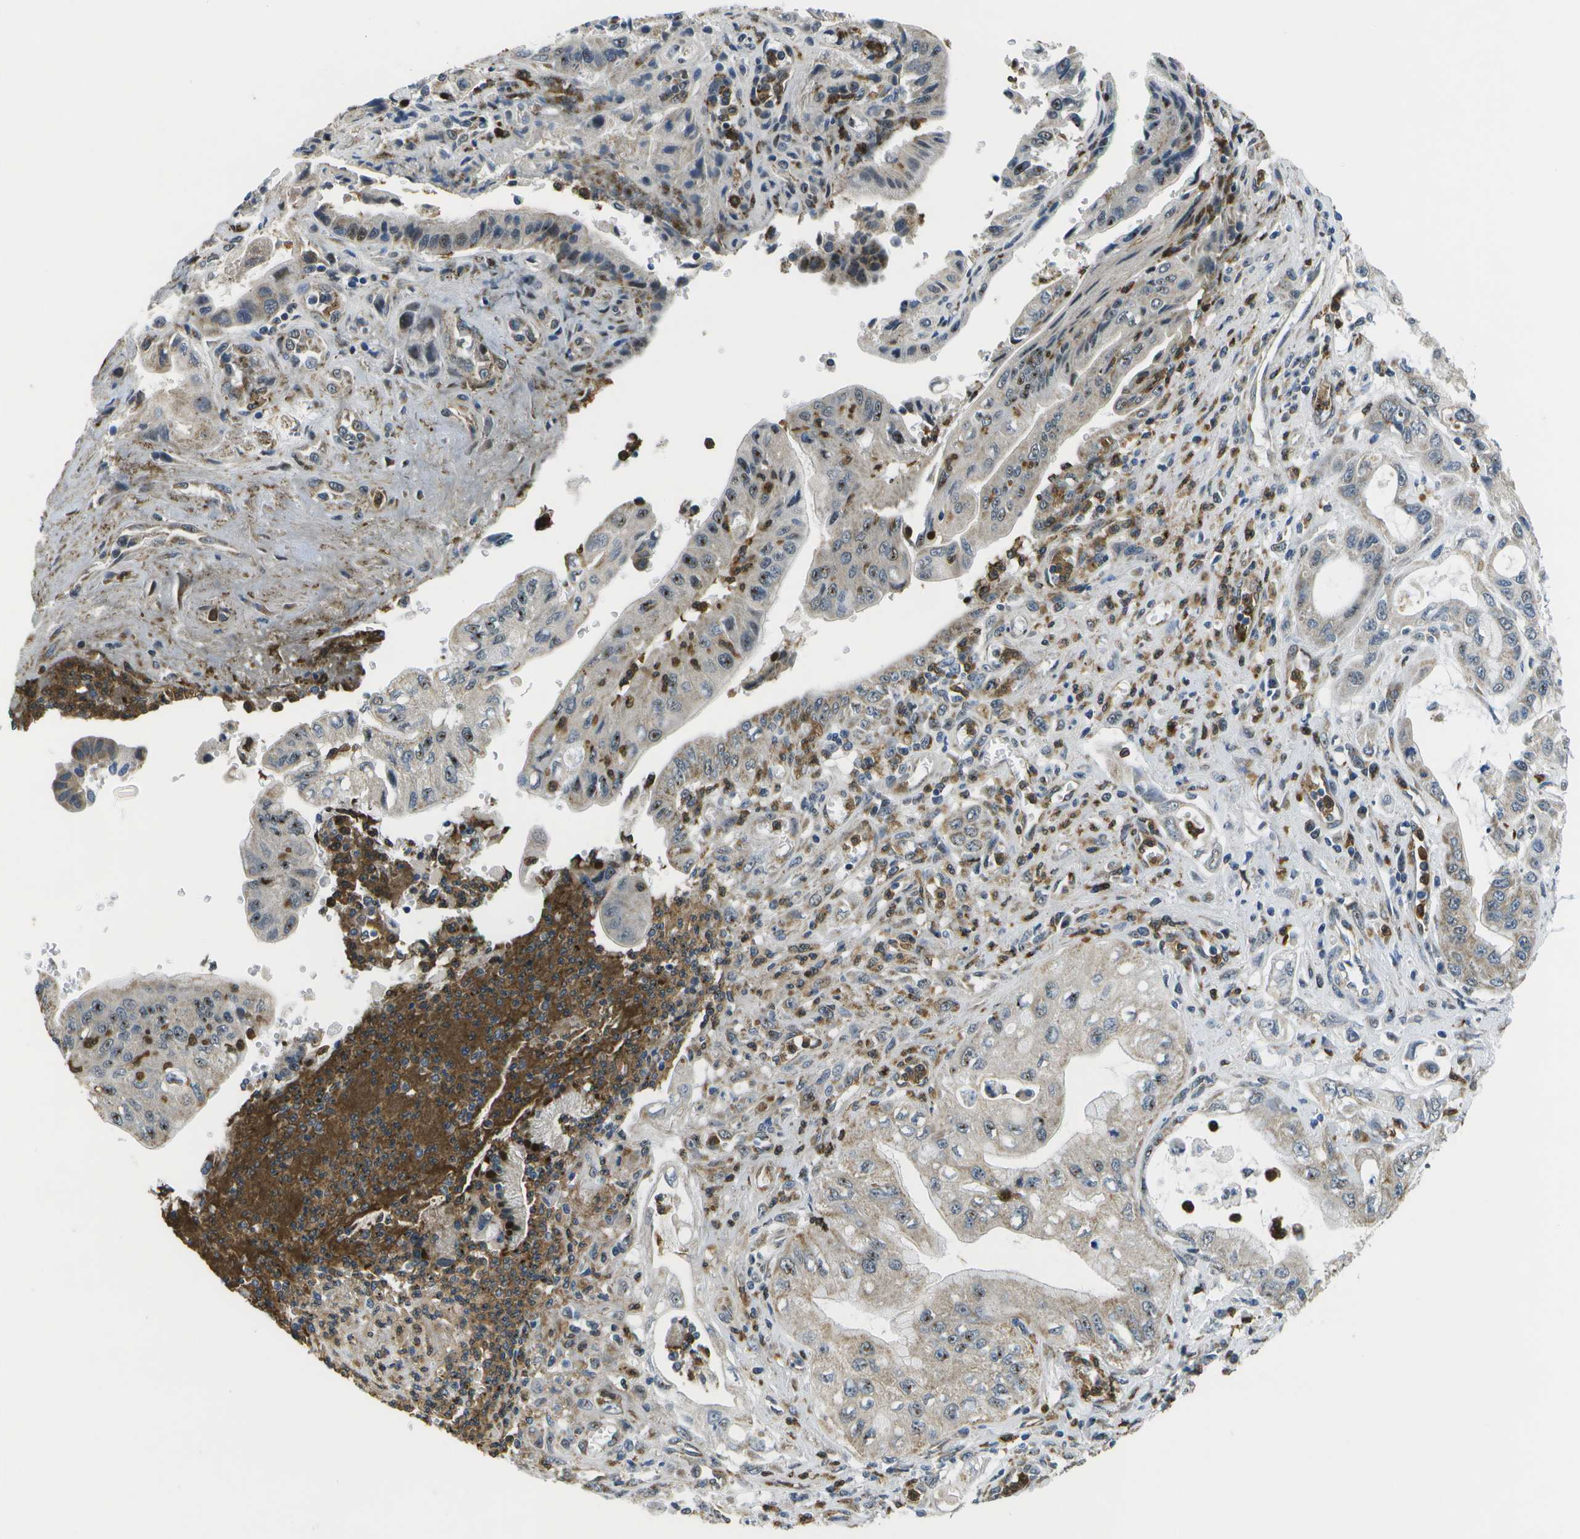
{"staining": {"intensity": "weak", "quantity": "<25%", "location": "cytoplasmic/membranous"}, "tissue": "pancreatic cancer", "cell_type": "Tumor cells", "image_type": "cancer", "snomed": [{"axis": "morphology", "description": "Adenocarcinoma, NOS"}, {"axis": "topography", "description": "Pancreas"}], "caption": "Tumor cells are negative for protein expression in human adenocarcinoma (pancreatic).", "gene": "GALNT15", "patient": {"sex": "female", "age": 73}}